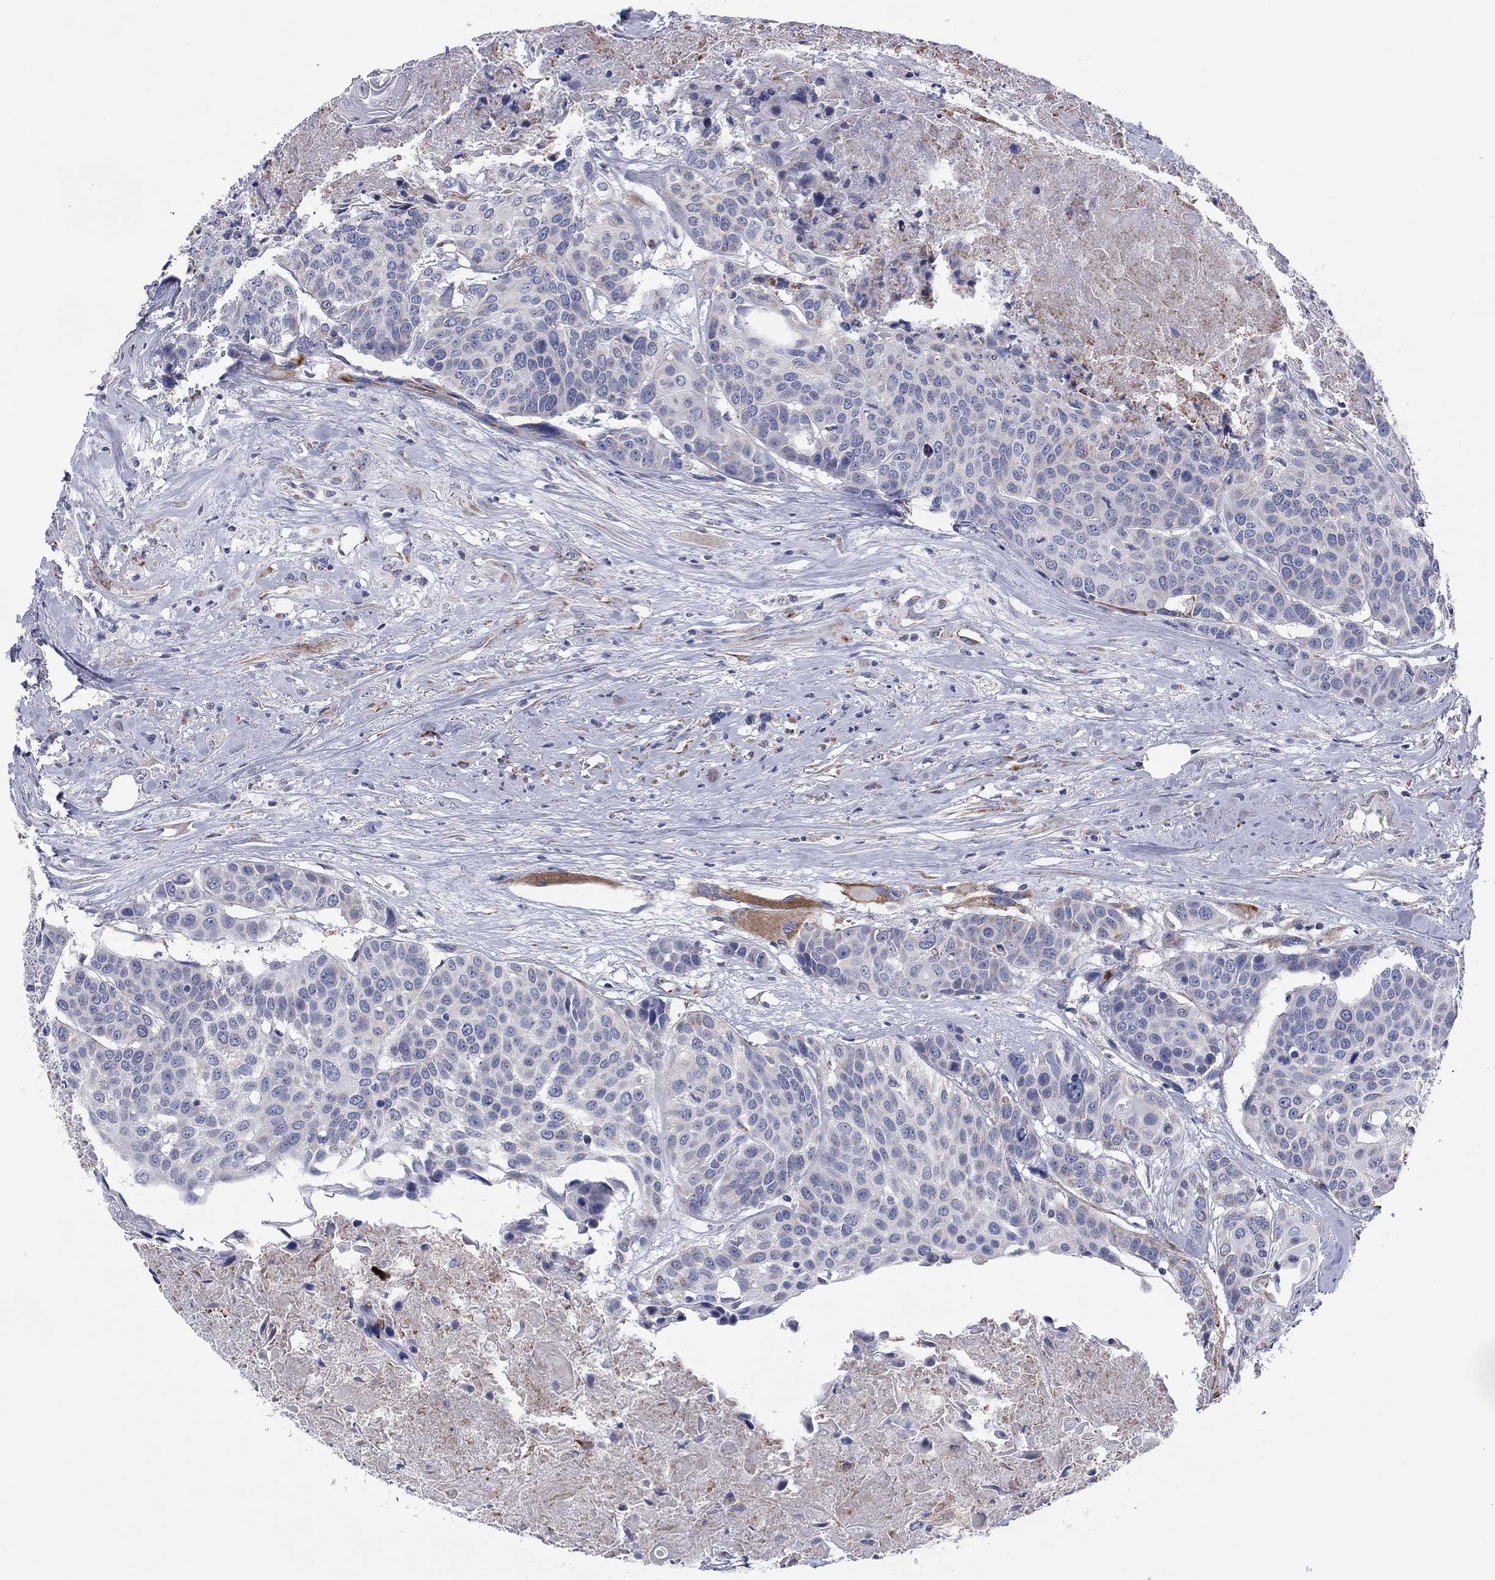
{"staining": {"intensity": "weak", "quantity": "25%-75%", "location": "cytoplasmic/membranous"}, "tissue": "head and neck cancer", "cell_type": "Tumor cells", "image_type": "cancer", "snomed": [{"axis": "morphology", "description": "Squamous cell carcinoma, NOS"}, {"axis": "topography", "description": "Oral tissue"}, {"axis": "topography", "description": "Head-Neck"}], "caption": "Protein expression analysis of head and neck cancer (squamous cell carcinoma) shows weak cytoplasmic/membranous positivity in about 25%-75% of tumor cells. (DAB (3,3'-diaminobenzidine) IHC, brown staining for protein, blue staining for nuclei).", "gene": "MGST3", "patient": {"sex": "male", "age": 56}}